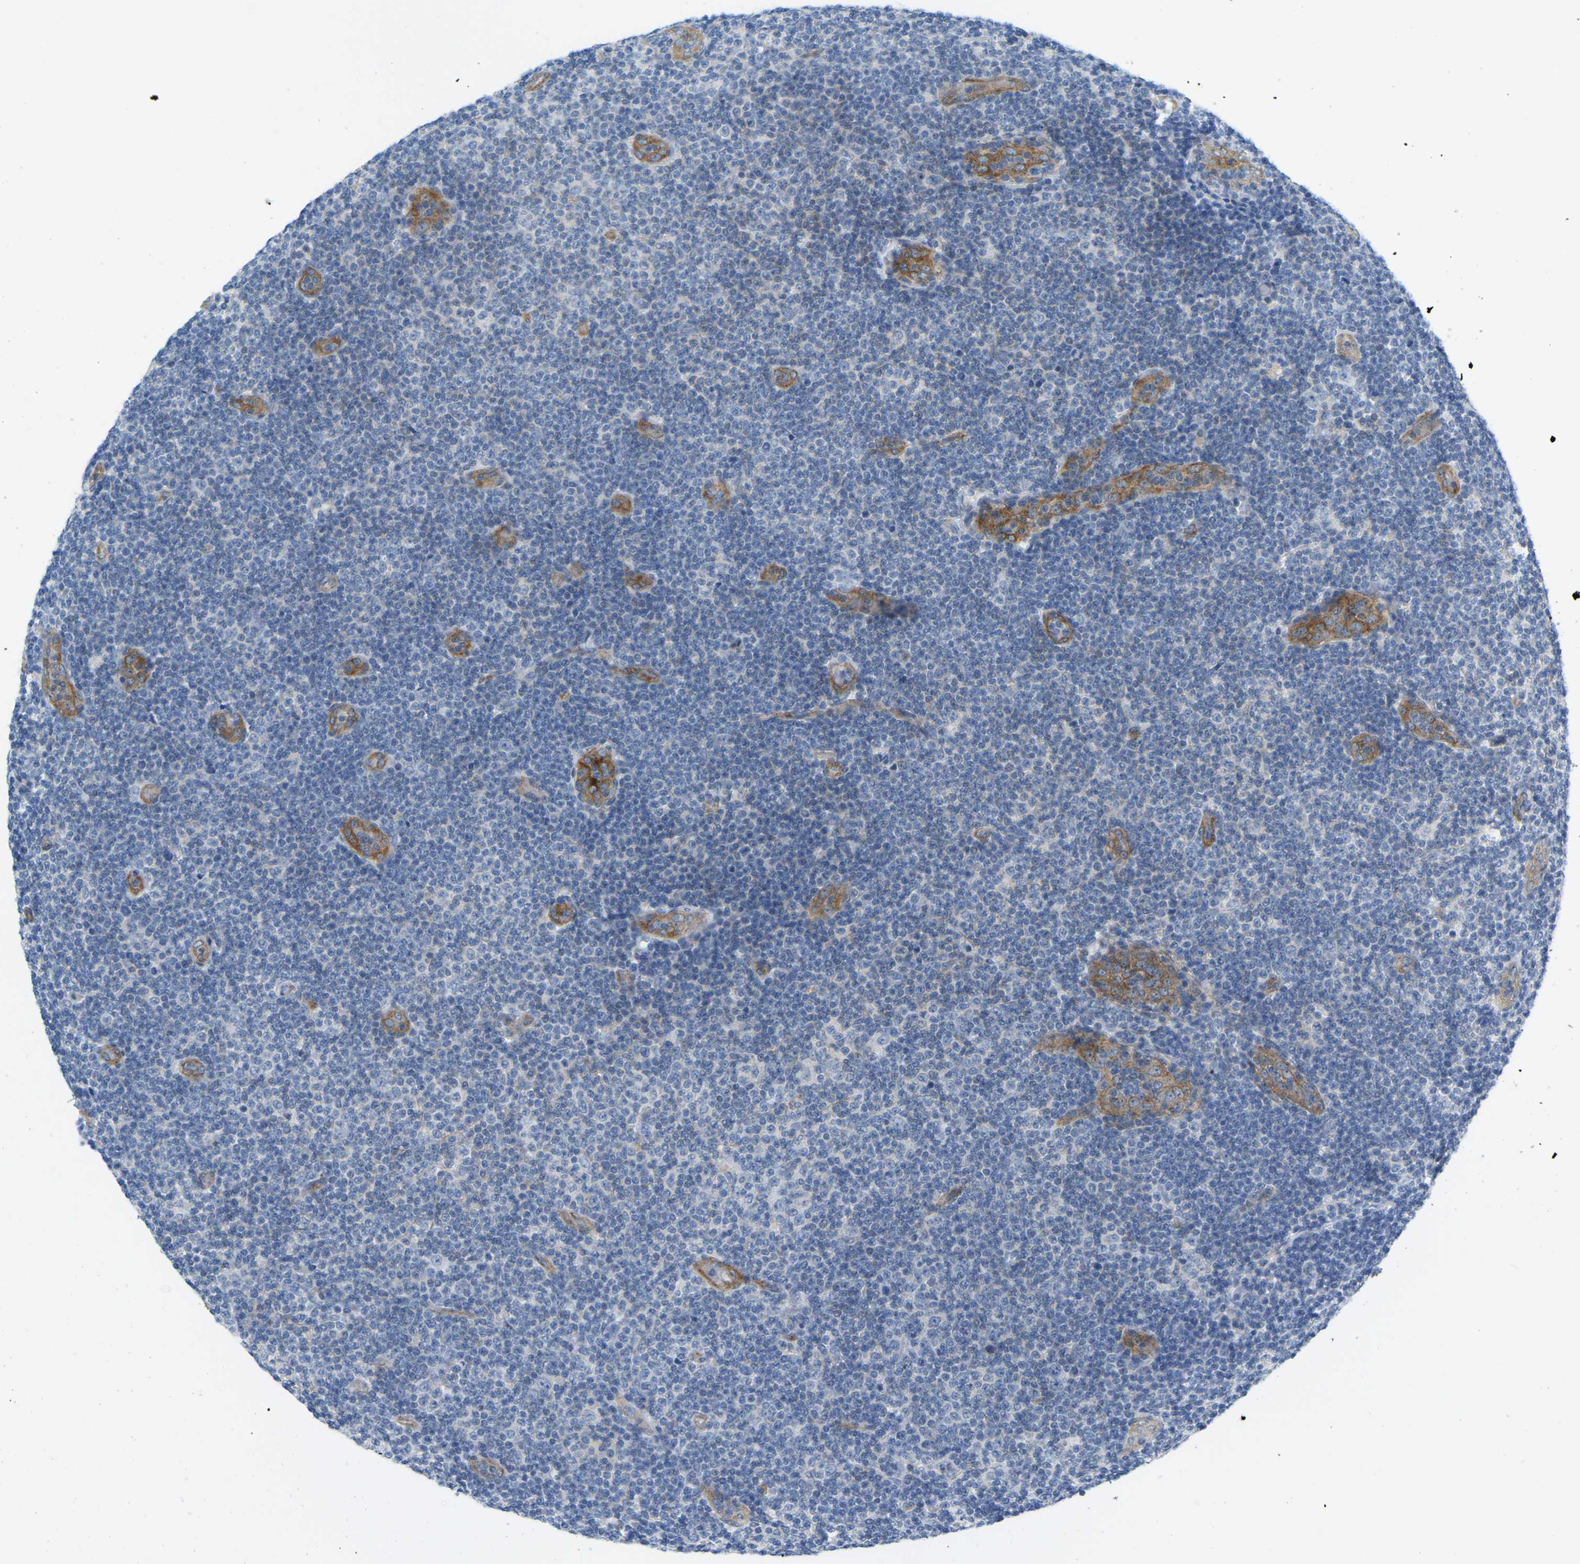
{"staining": {"intensity": "negative", "quantity": "none", "location": "none"}, "tissue": "lymphoma", "cell_type": "Tumor cells", "image_type": "cancer", "snomed": [{"axis": "morphology", "description": "Malignant lymphoma, non-Hodgkin's type, Low grade"}, {"axis": "topography", "description": "Lymph node"}], "caption": "The image shows no significant positivity in tumor cells of malignant lymphoma, non-Hodgkin's type (low-grade).", "gene": "MYL3", "patient": {"sex": "male", "age": 83}}